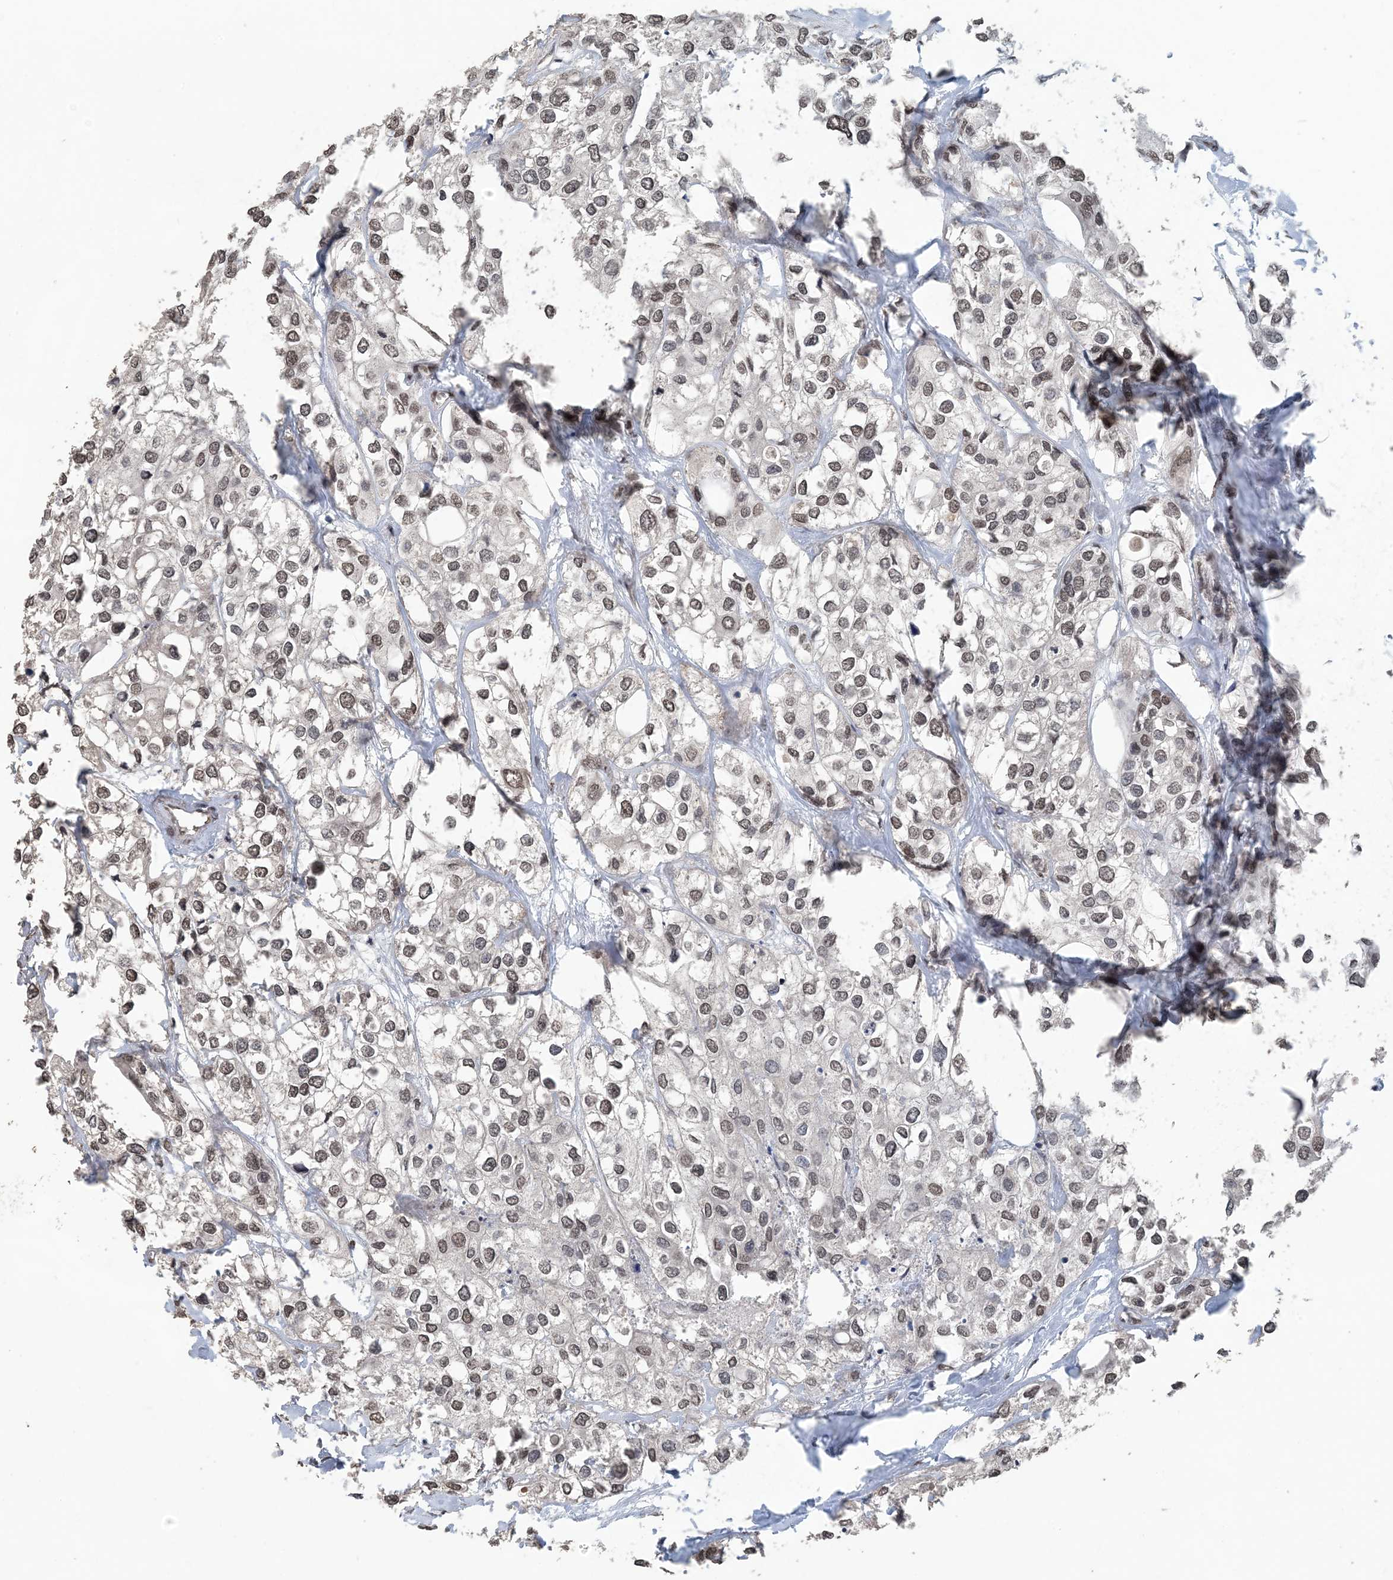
{"staining": {"intensity": "weak", "quantity": ">75%", "location": "nuclear"}, "tissue": "urothelial cancer", "cell_type": "Tumor cells", "image_type": "cancer", "snomed": [{"axis": "morphology", "description": "Urothelial carcinoma, High grade"}, {"axis": "topography", "description": "Urinary bladder"}], "caption": "Immunohistochemical staining of human urothelial cancer displays weak nuclear protein positivity in approximately >75% of tumor cells.", "gene": "MBD2", "patient": {"sex": "male", "age": 64}}